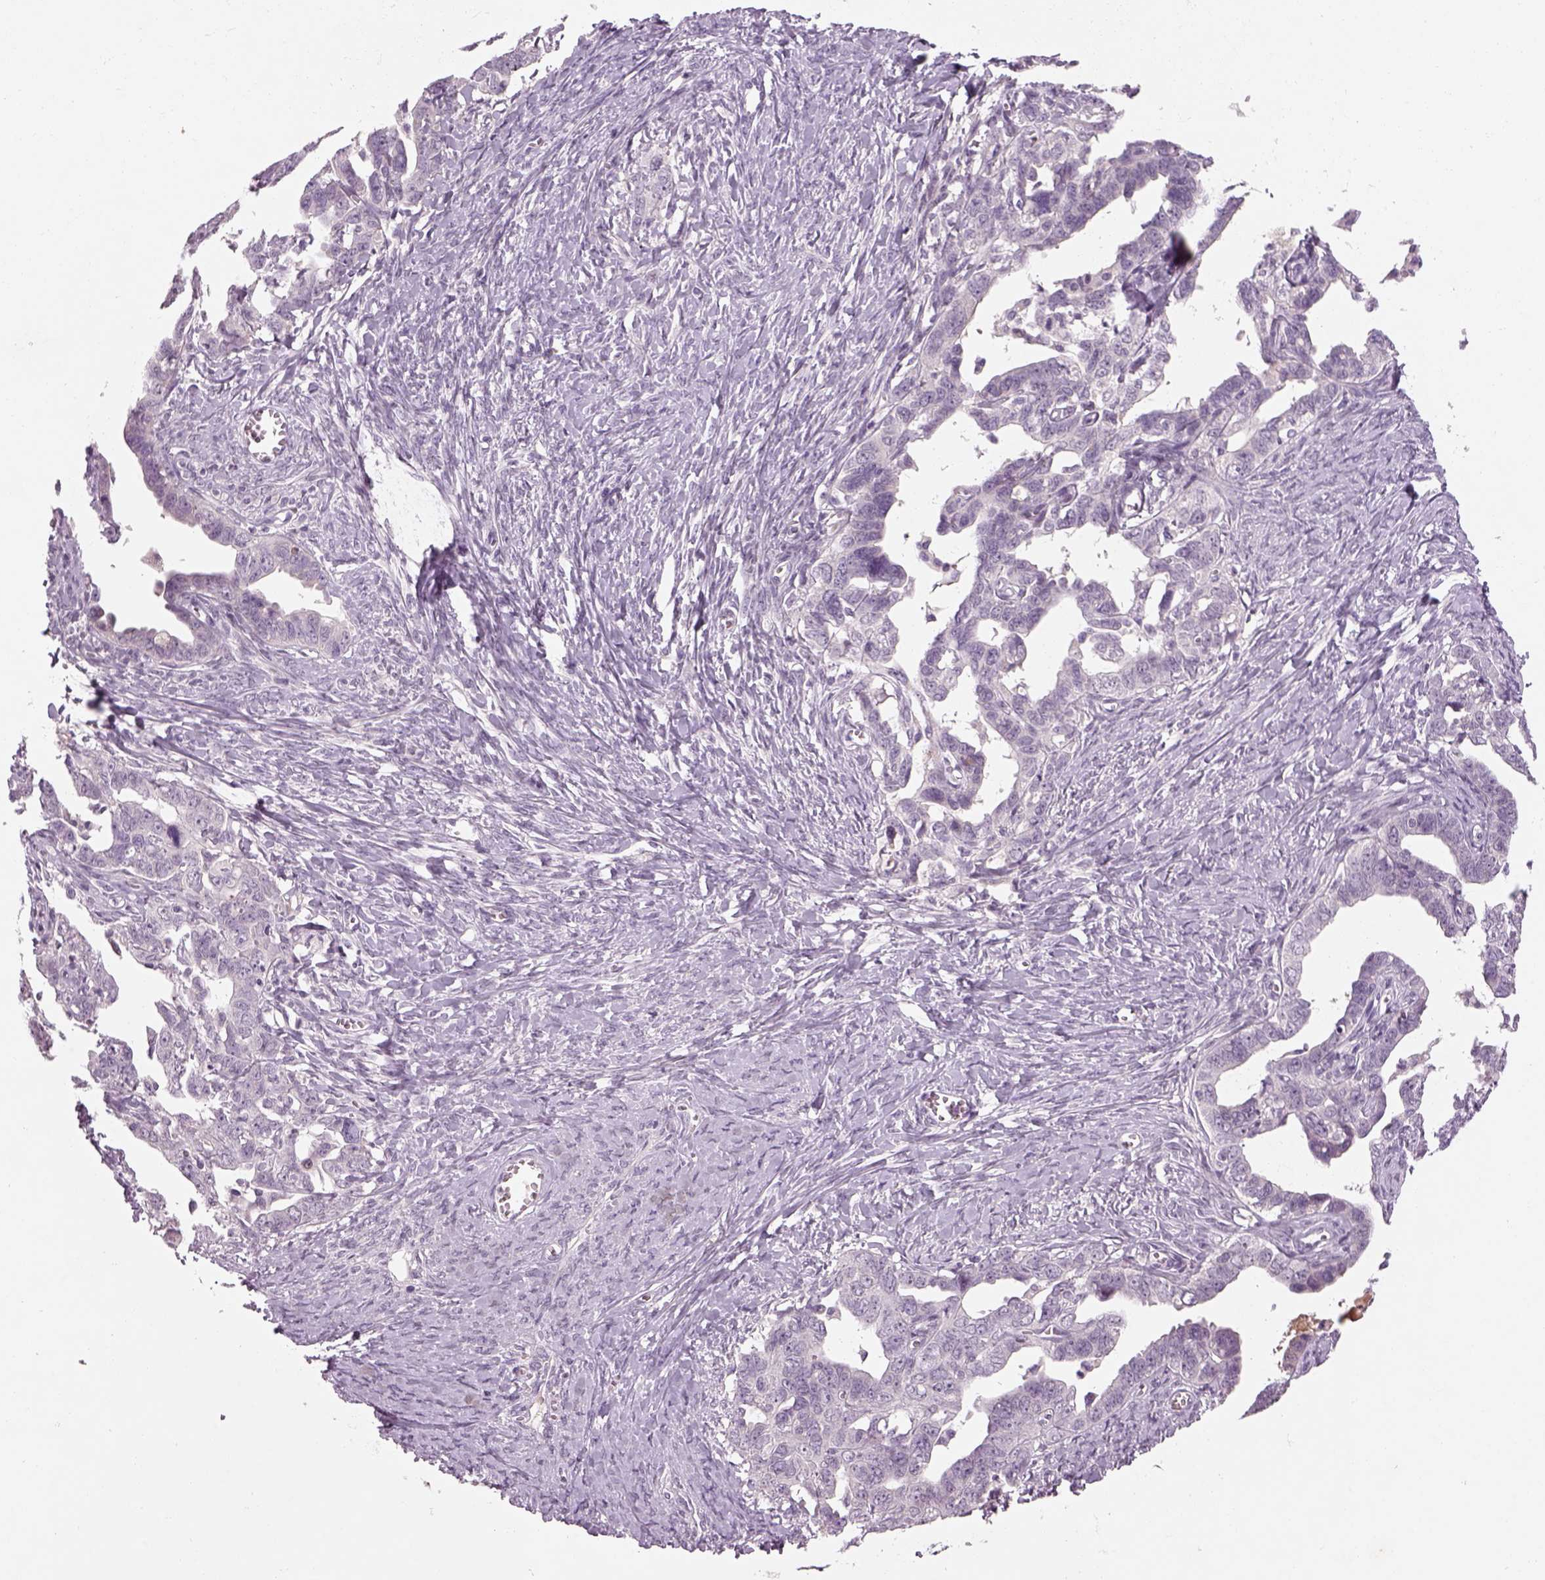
{"staining": {"intensity": "negative", "quantity": "none", "location": "none"}, "tissue": "ovarian cancer", "cell_type": "Tumor cells", "image_type": "cancer", "snomed": [{"axis": "morphology", "description": "Cystadenocarcinoma, serous, NOS"}, {"axis": "topography", "description": "Ovary"}], "caption": "Image shows no protein staining in tumor cells of ovarian serous cystadenocarcinoma tissue.", "gene": "PENK", "patient": {"sex": "female", "age": 69}}